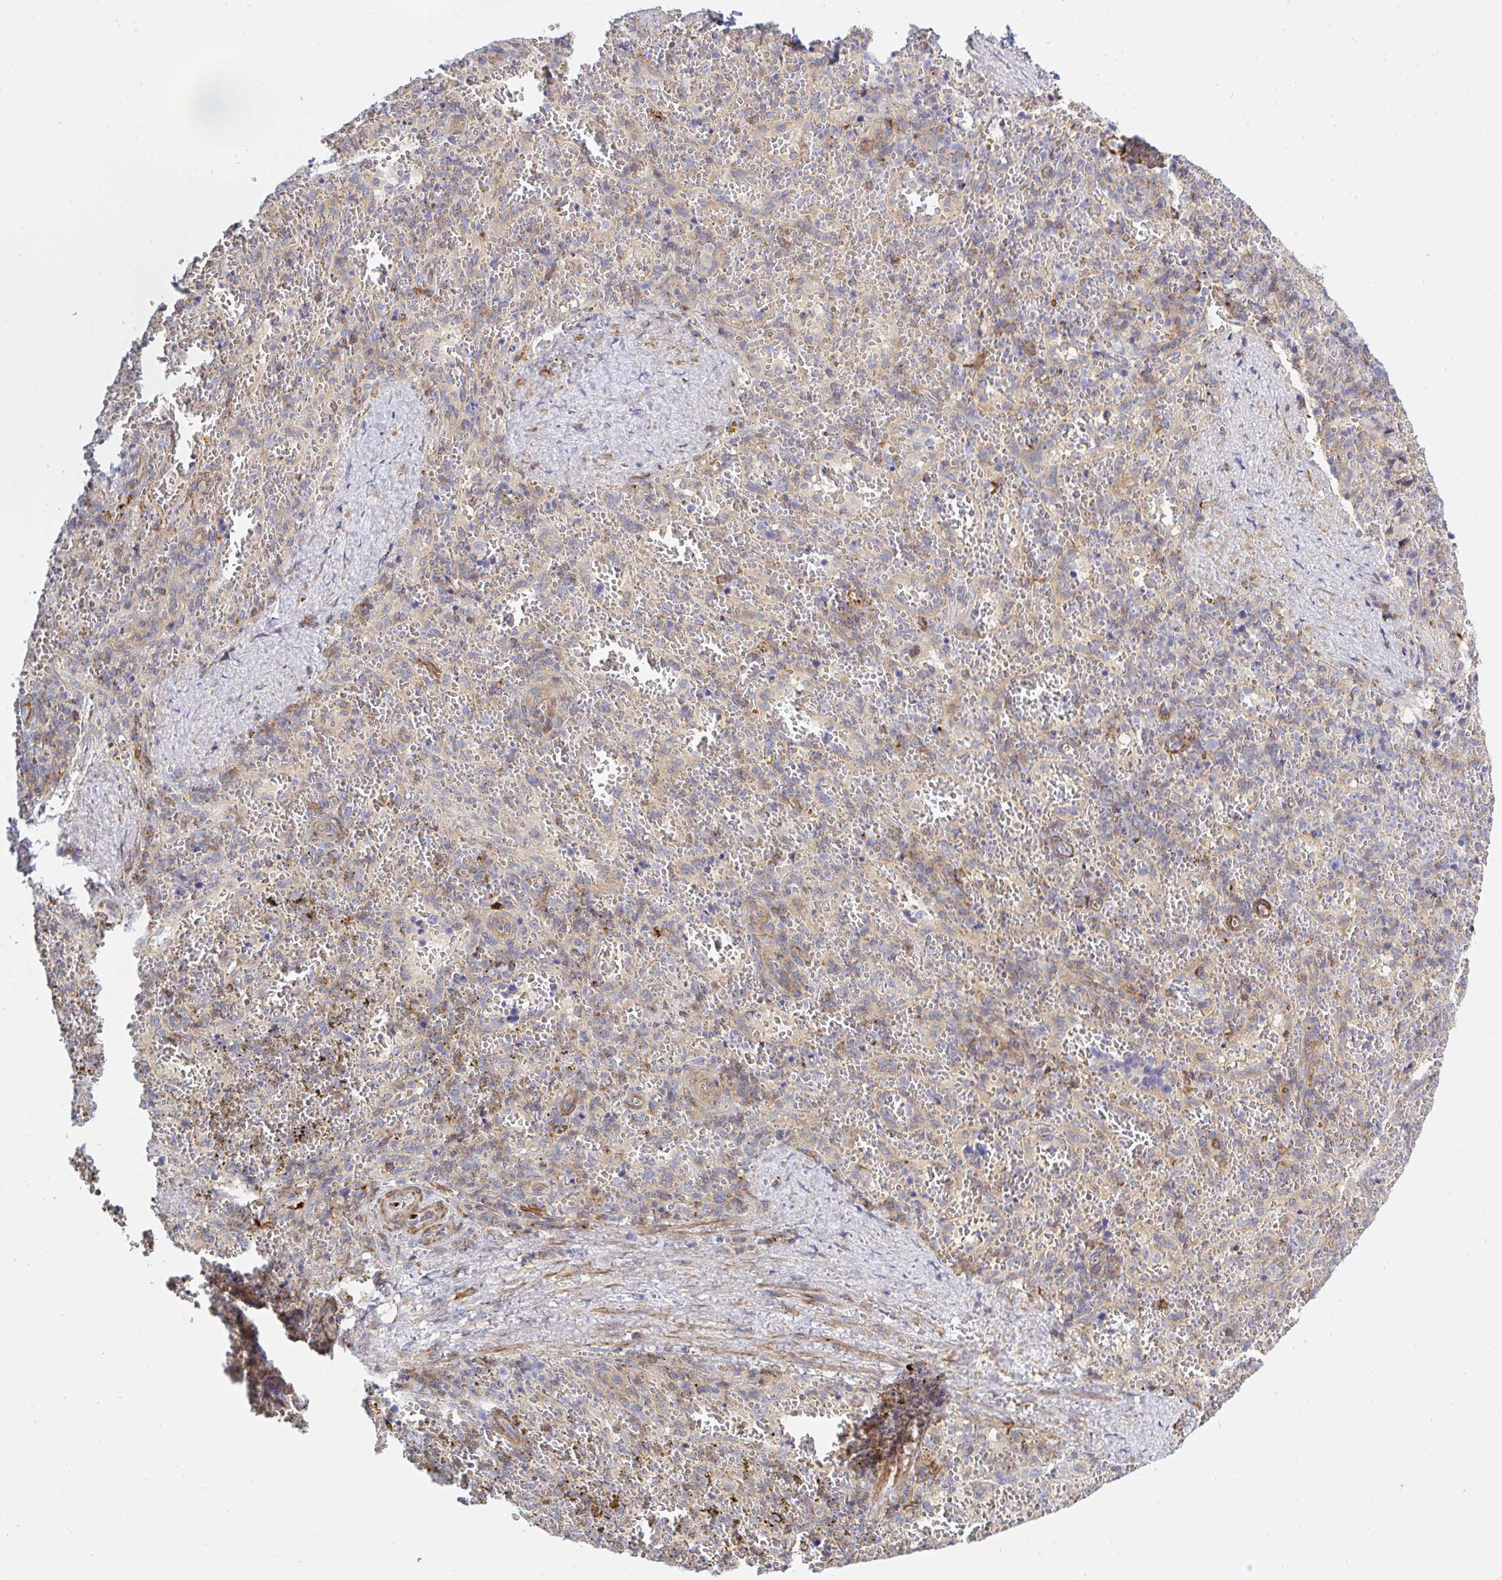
{"staining": {"intensity": "moderate", "quantity": "<25%", "location": "cytoplasmic/membranous"}, "tissue": "spleen", "cell_type": "Cells in red pulp", "image_type": "normal", "snomed": [{"axis": "morphology", "description": "Normal tissue, NOS"}, {"axis": "topography", "description": "Spleen"}], "caption": "Brown immunohistochemical staining in unremarkable spleen reveals moderate cytoplasmic/membranous staining in approximately <25% of cells in red pulp.", "gene": "FRMD3", "patient": {"sex": "female", "age": 50}}